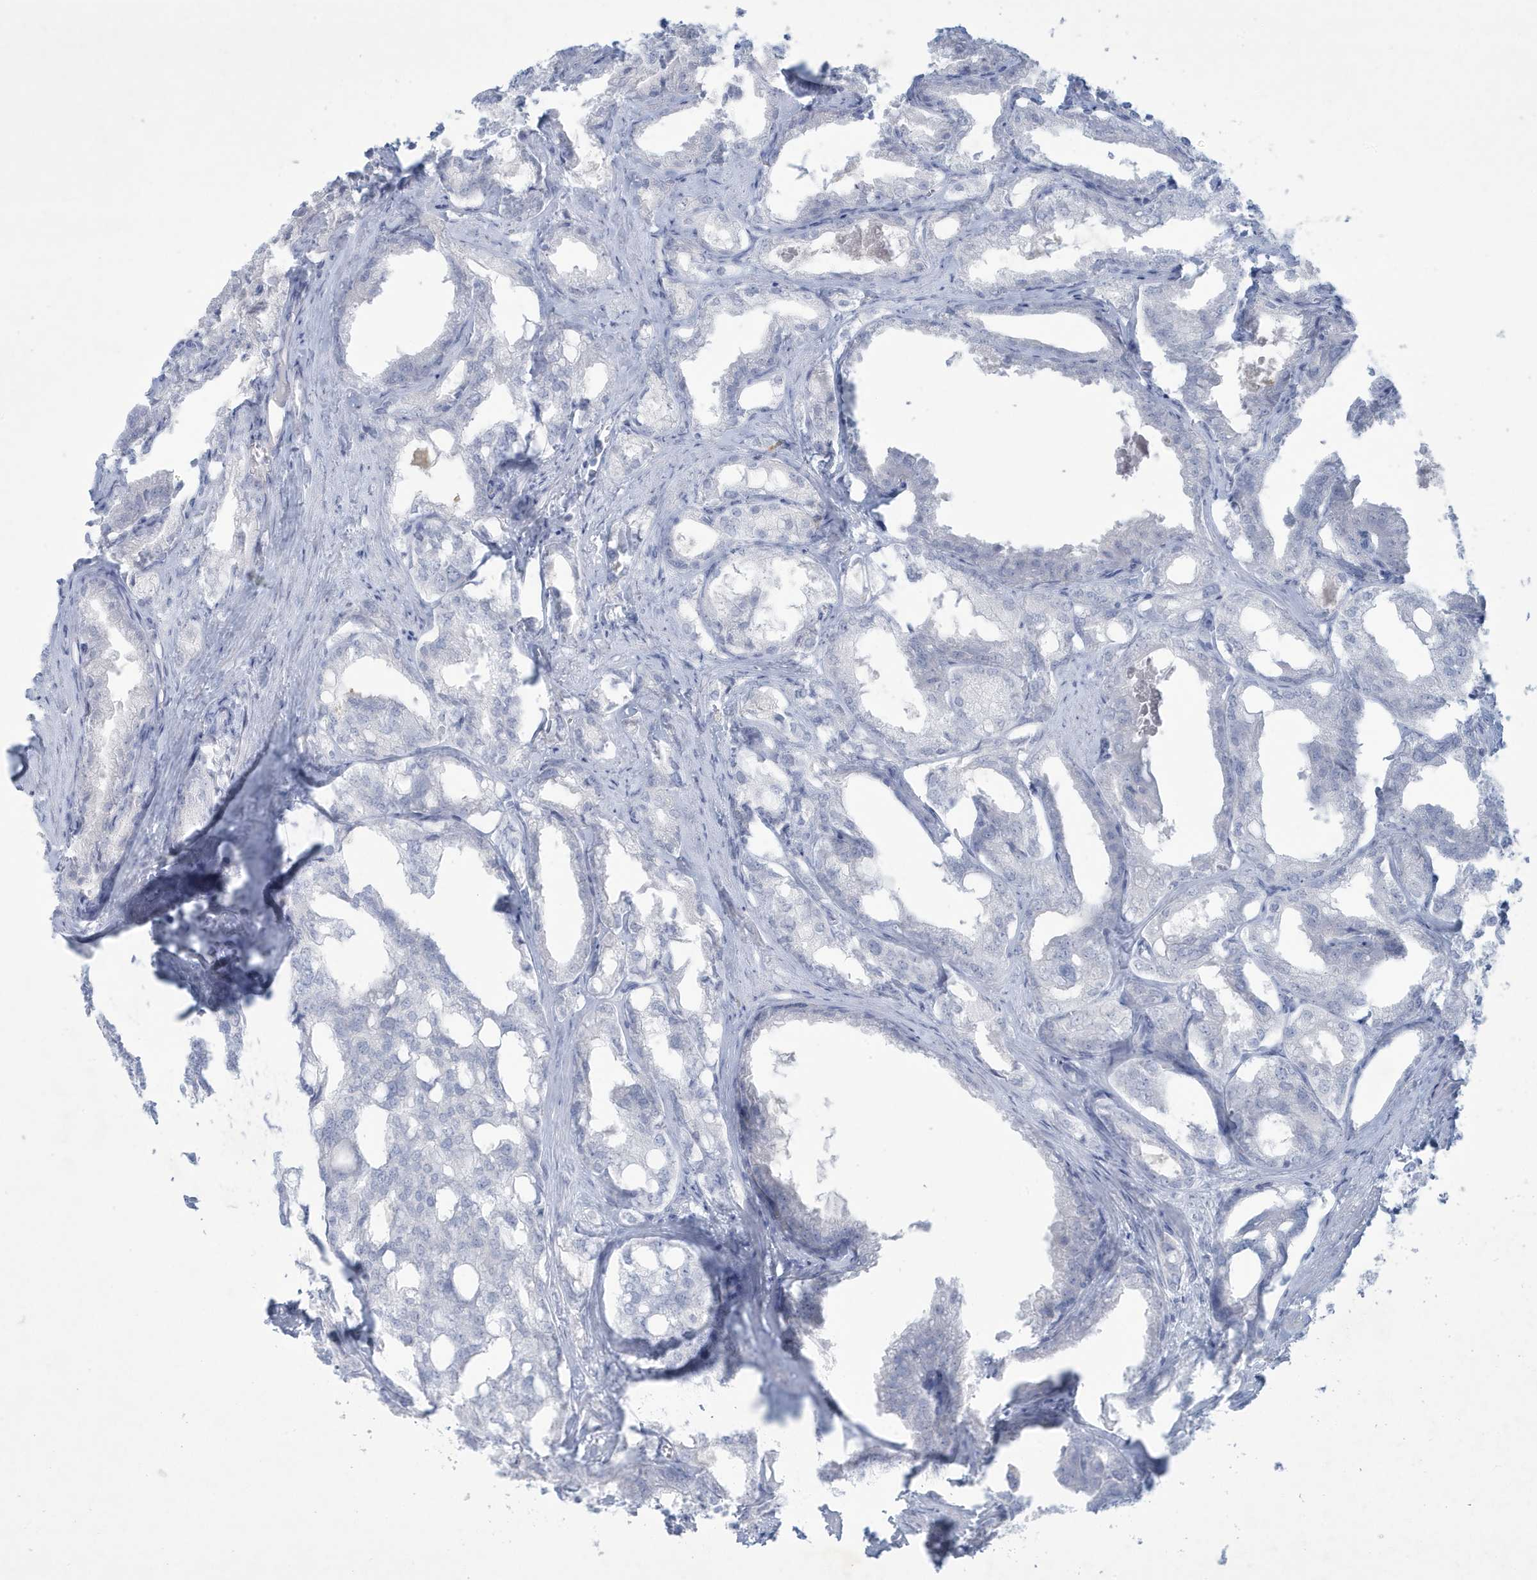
{"staining": {"intensity": "negative", "quantity": "none", "location": "none"}, "tissue": "prostate cancer", "cell_type": "Tumor cells", "image_type": "cancer", "snomed": [{"axis": "morphology", "description": "Adenocarcinoma, High grade"}, {"axis": "topography", "description": "Prostate"}], "caption": "Protein analysis of prostate adenocarcinoma (high-grade) displays no significant expression in tumor cells.", "gene": "CCDC24", "patient": {"sex": "male", "age": 50}}